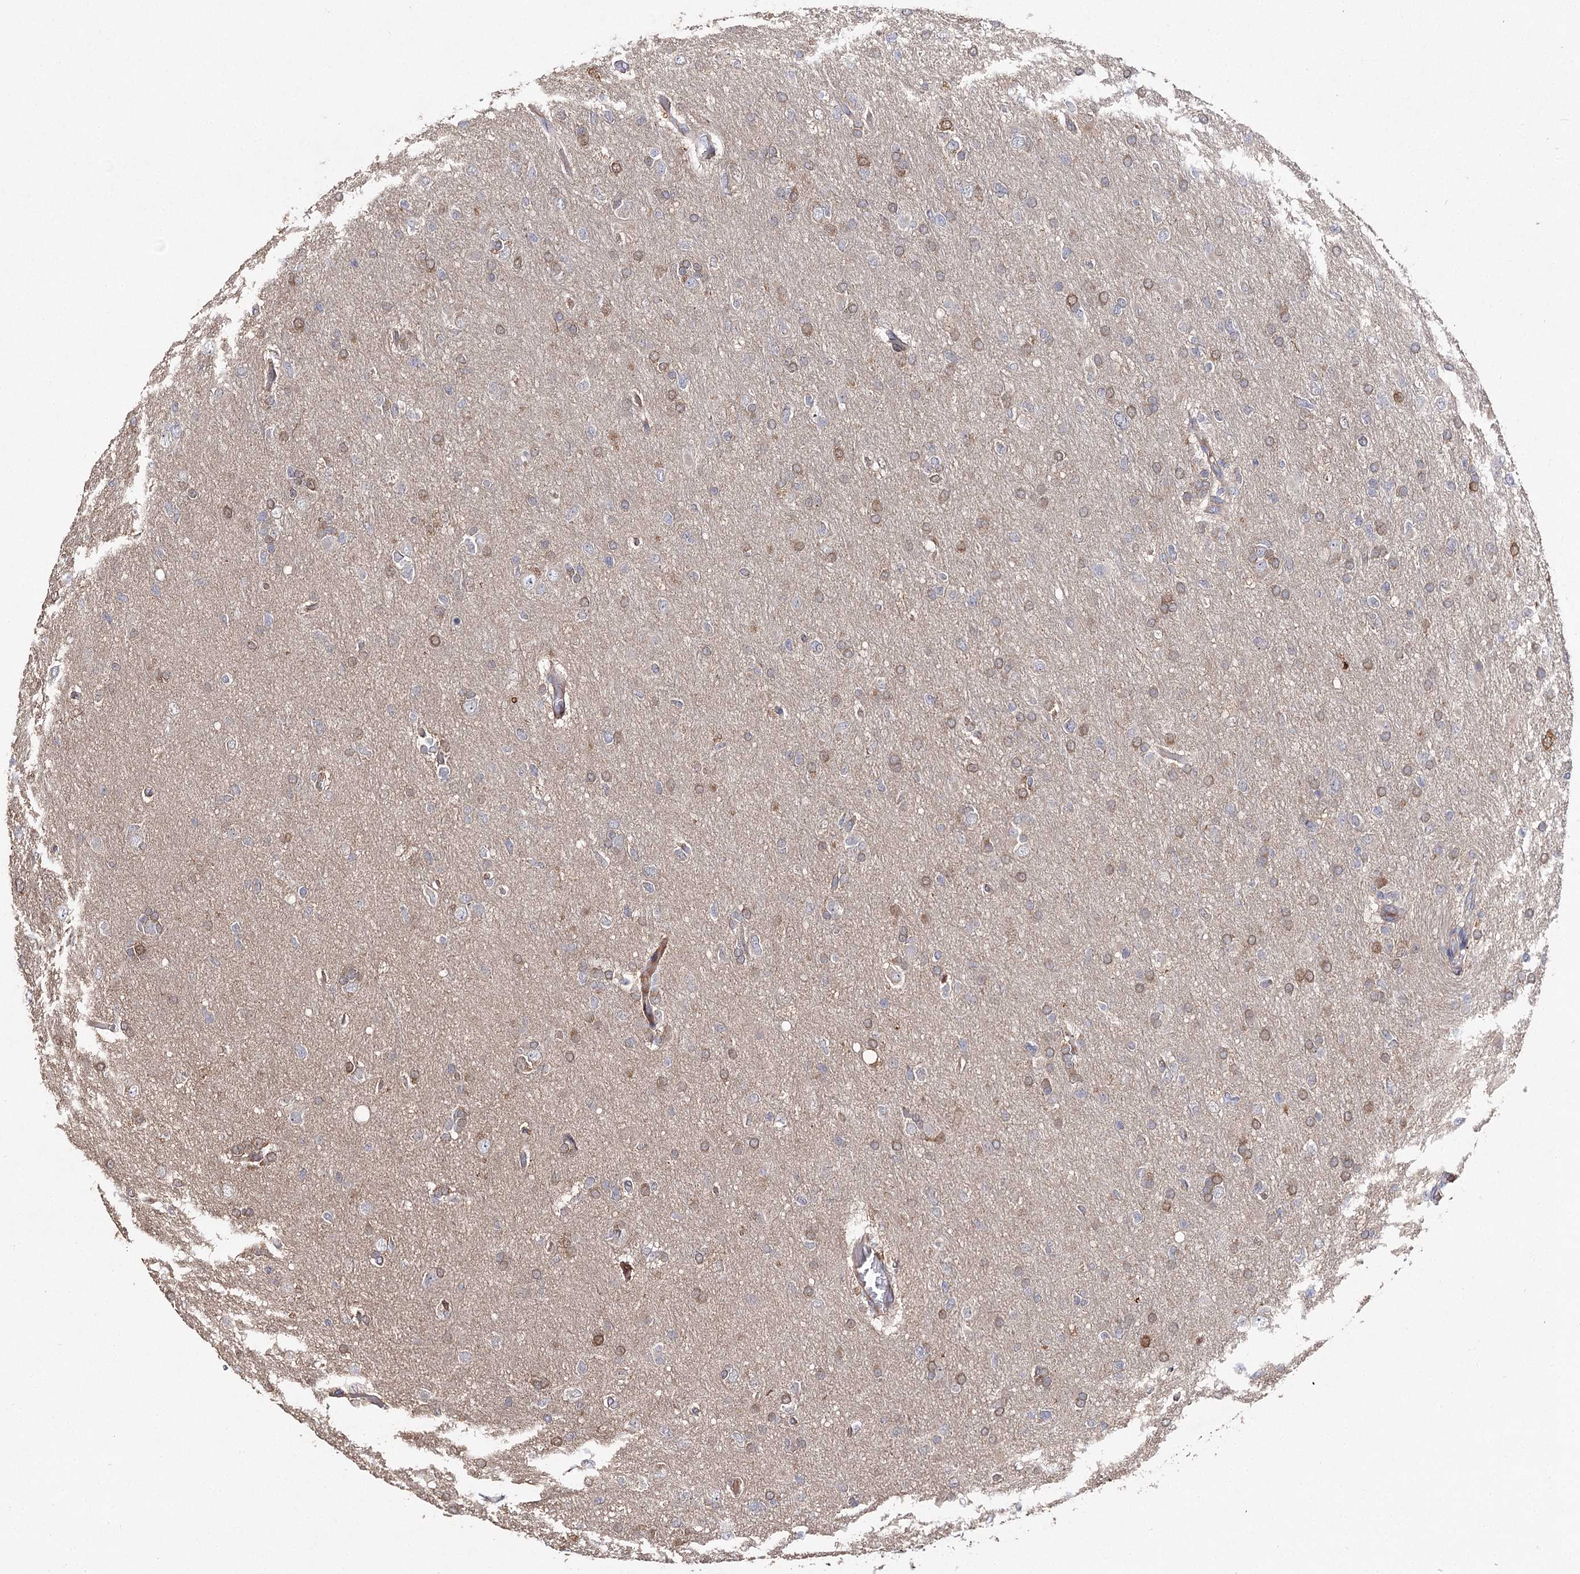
{"staining": {"intensity": "weak", "quantity": "25%-75%", "location": "cytoplasmic/membranous,nuclear"}, "tissue": "glioma", "cell_type": "Tumor cells", "image_type": "cancer", "snomed": [{"axis": "morphology", "description": "Glioma, malignant, High grade"}, {"axis": "topography", "description": "Cerebral cortex"}], "caption": "Brown immunohistochemical staining in malignant glioma (high-grade) demonstrates weak cytoplasmic/membranous and nuclear expression in approximately 25%-75% of tumor cells.", "gene": "AURKC", "patient": {"sex": "female", "age": 36}}